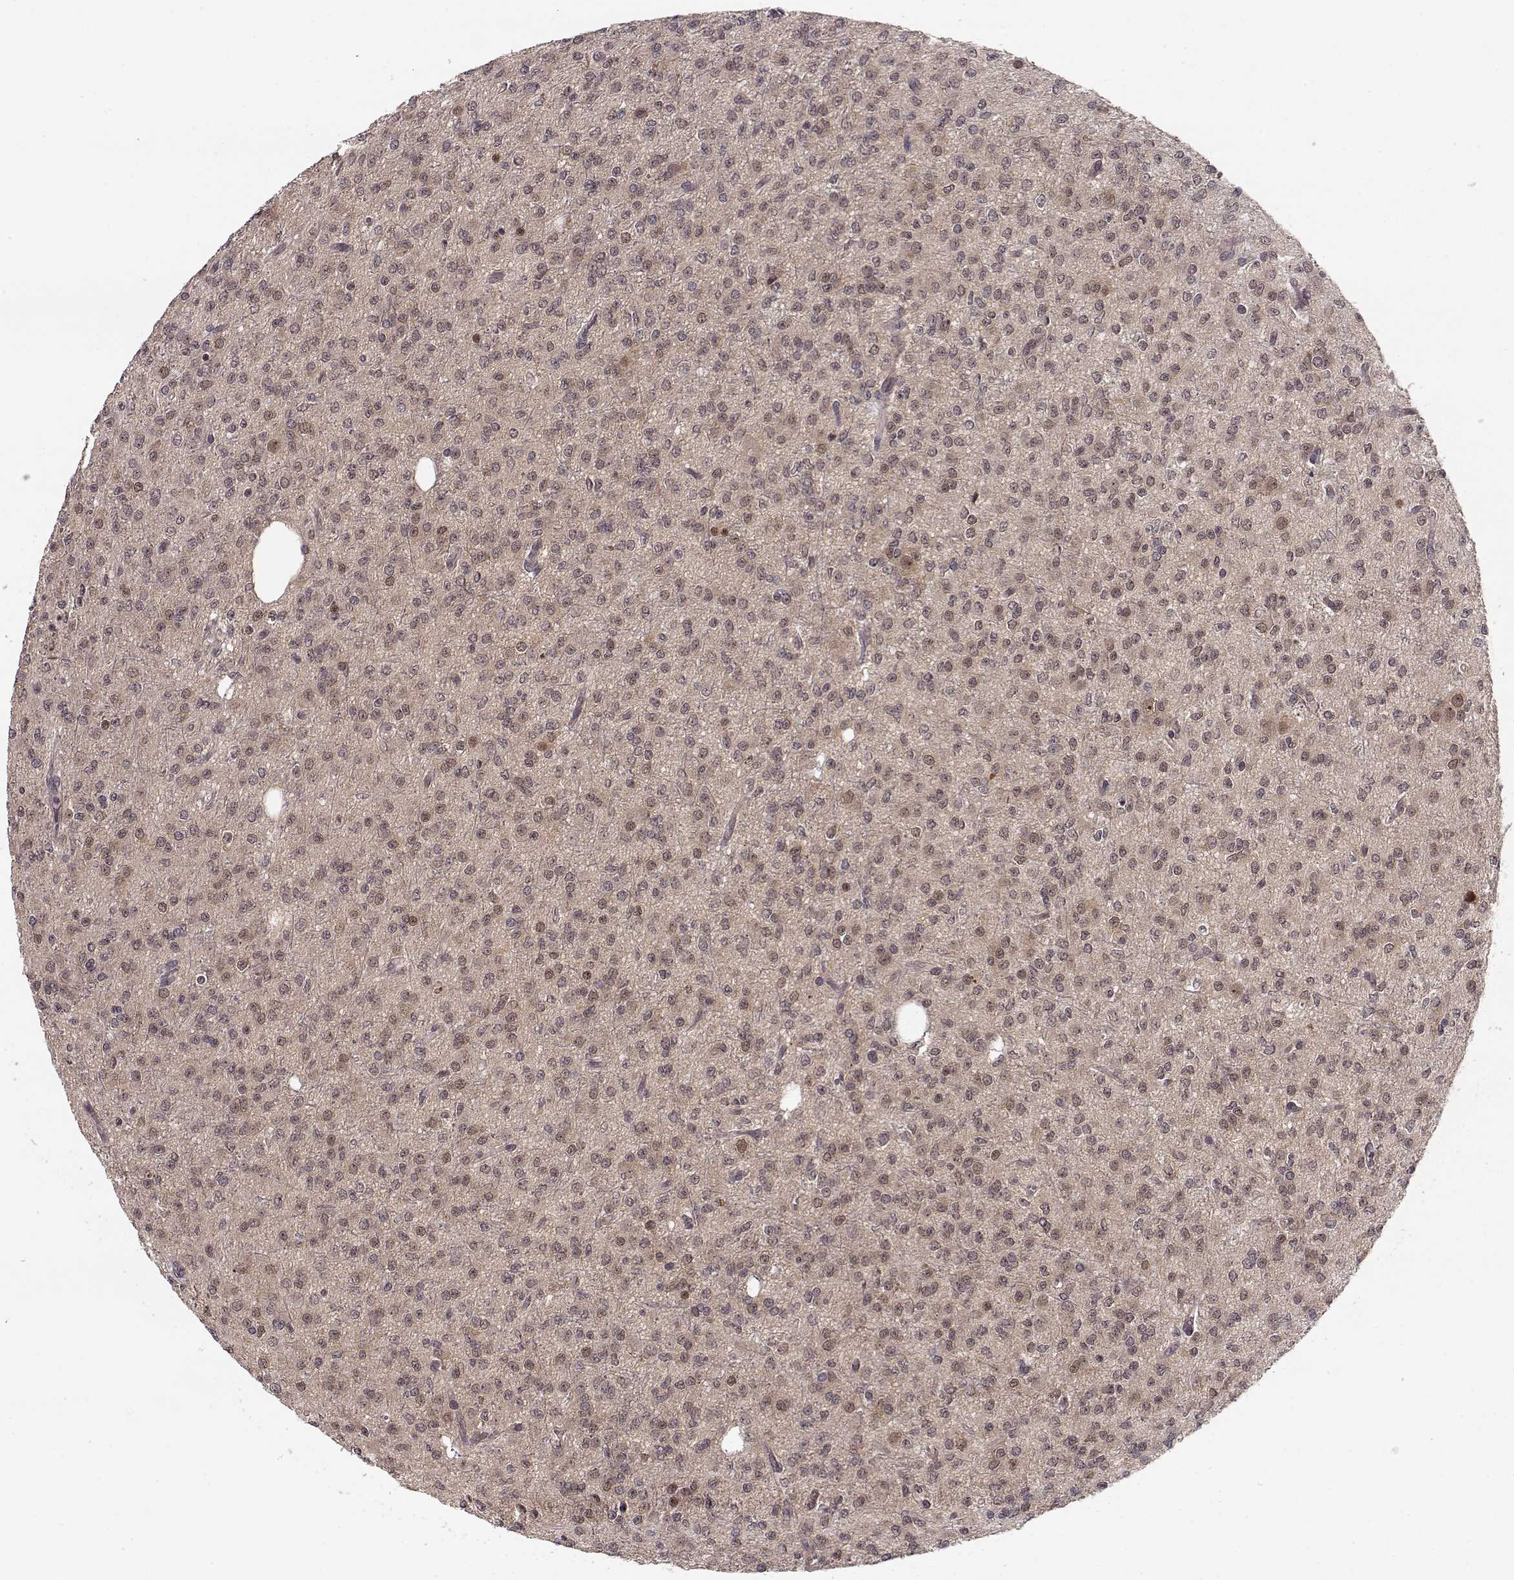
{"staining": {"intensity": "weak", "quantity": "25%-75%", "location": "nuclear"}, "tissue": "glioma", "cell_type": "Tumor cells", "image_type": "cancer", "snomed": [{"axis": "morphology", "description": "Glioma, malignant, Low grade"}, {"axis": "topography", "description": "Brain"}], "caption": "Brown immunohistochemical staining in glioma displays weak nuclear positivity in about 25%-75% of tumor cells.", "gene": "CSNK2A1", "patient": {"sex": "male", "age": 27}}